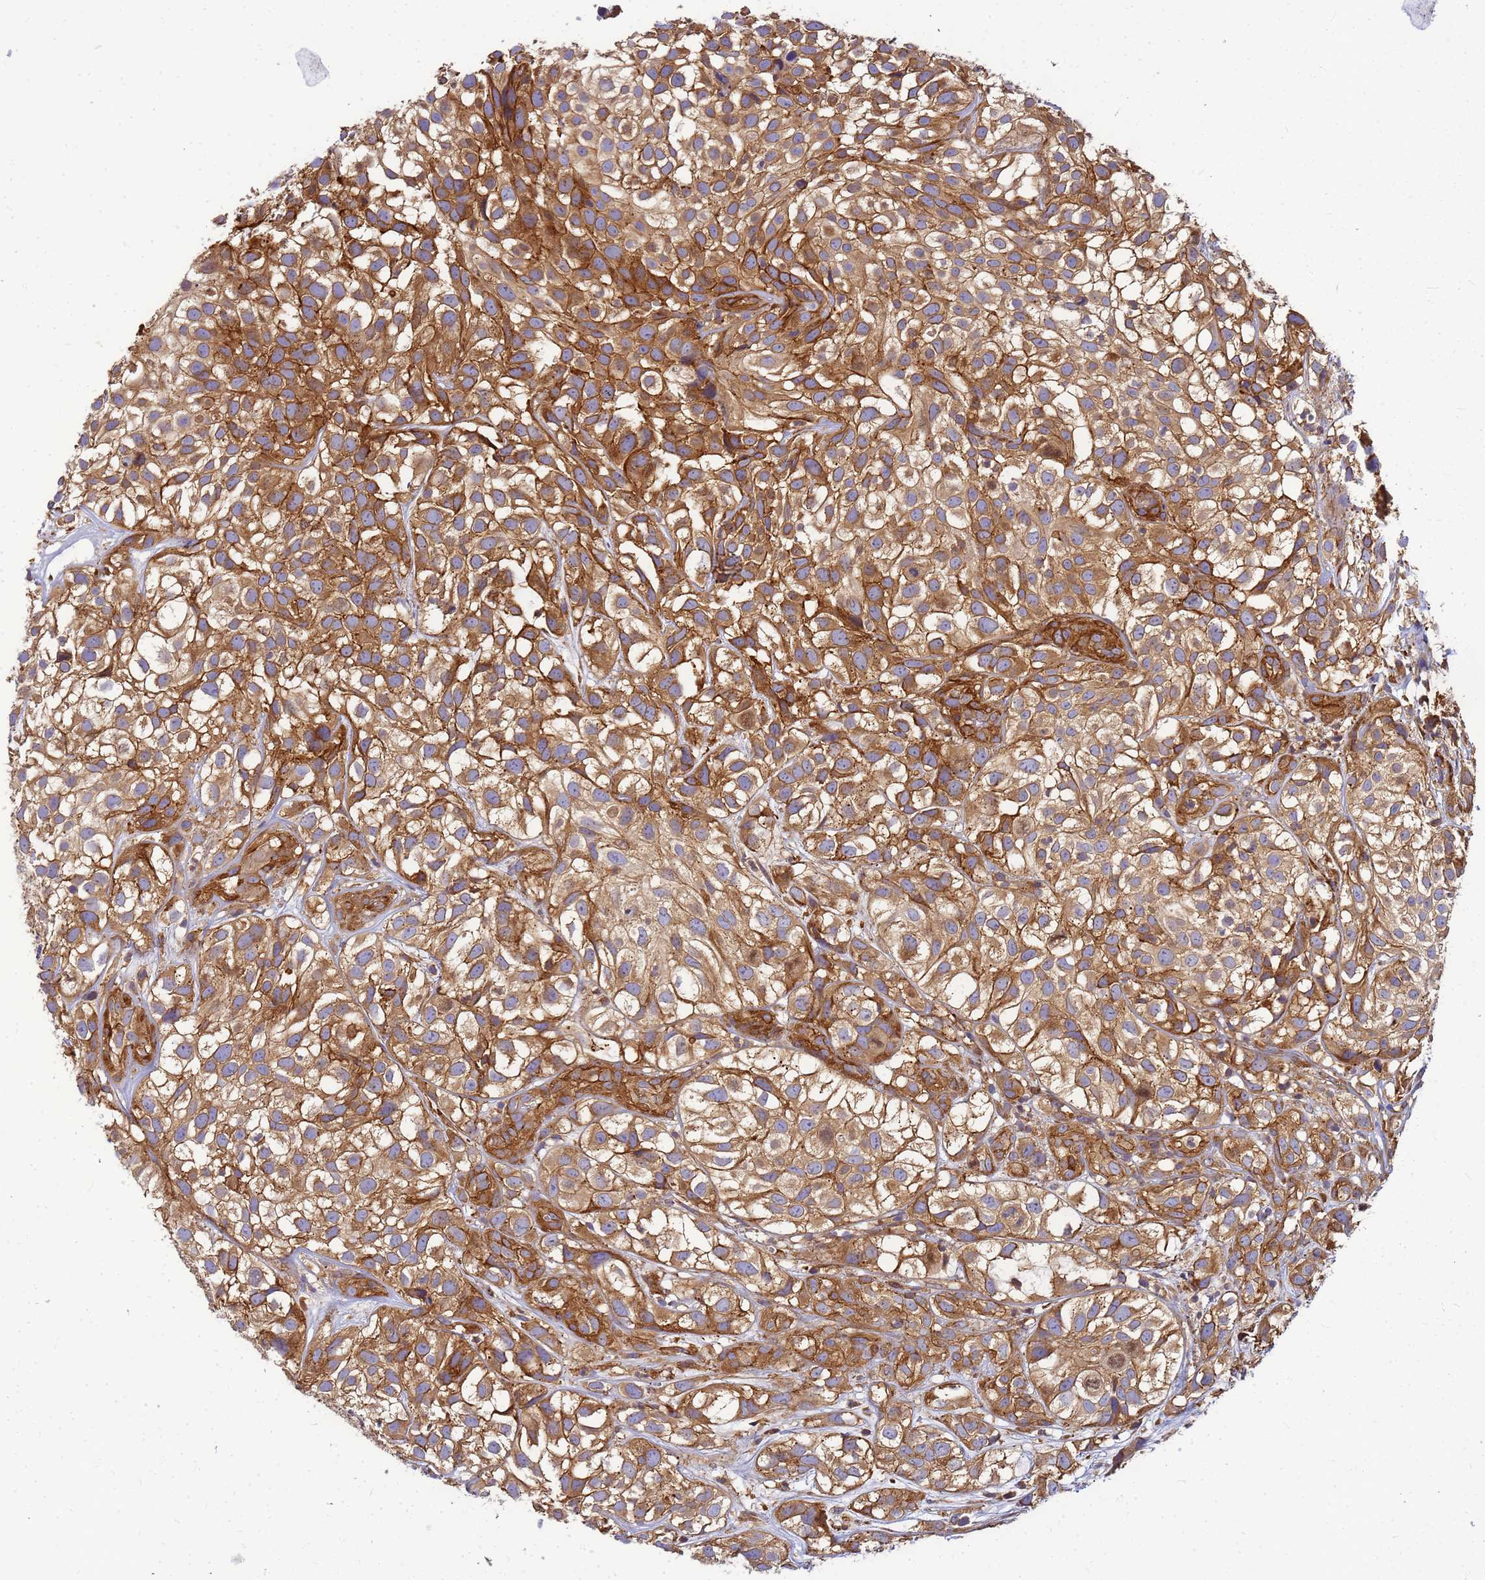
{"staining": {"intensity": "strong", "quantity": "25%-75%", "location": "cytoplasmic/membranous"}, "tissue": "urothelial cancer", "cell_type": "Tumor cells", "image_type": "cancer", "snomed": [{"axis": "morphology", "description": "Urothelial carcinoma, High grade"}, {"axis": "topography", "description": "Urinary bladder"}], "caption": "This is a micrograph of IHC staining of urothelial carcinoma (high-grade), which shows strong staining in the cytoplasmic/membranous of tumor cells.", "gene": "C2CD5", "patient": {"sex": "male", "age": 56}}